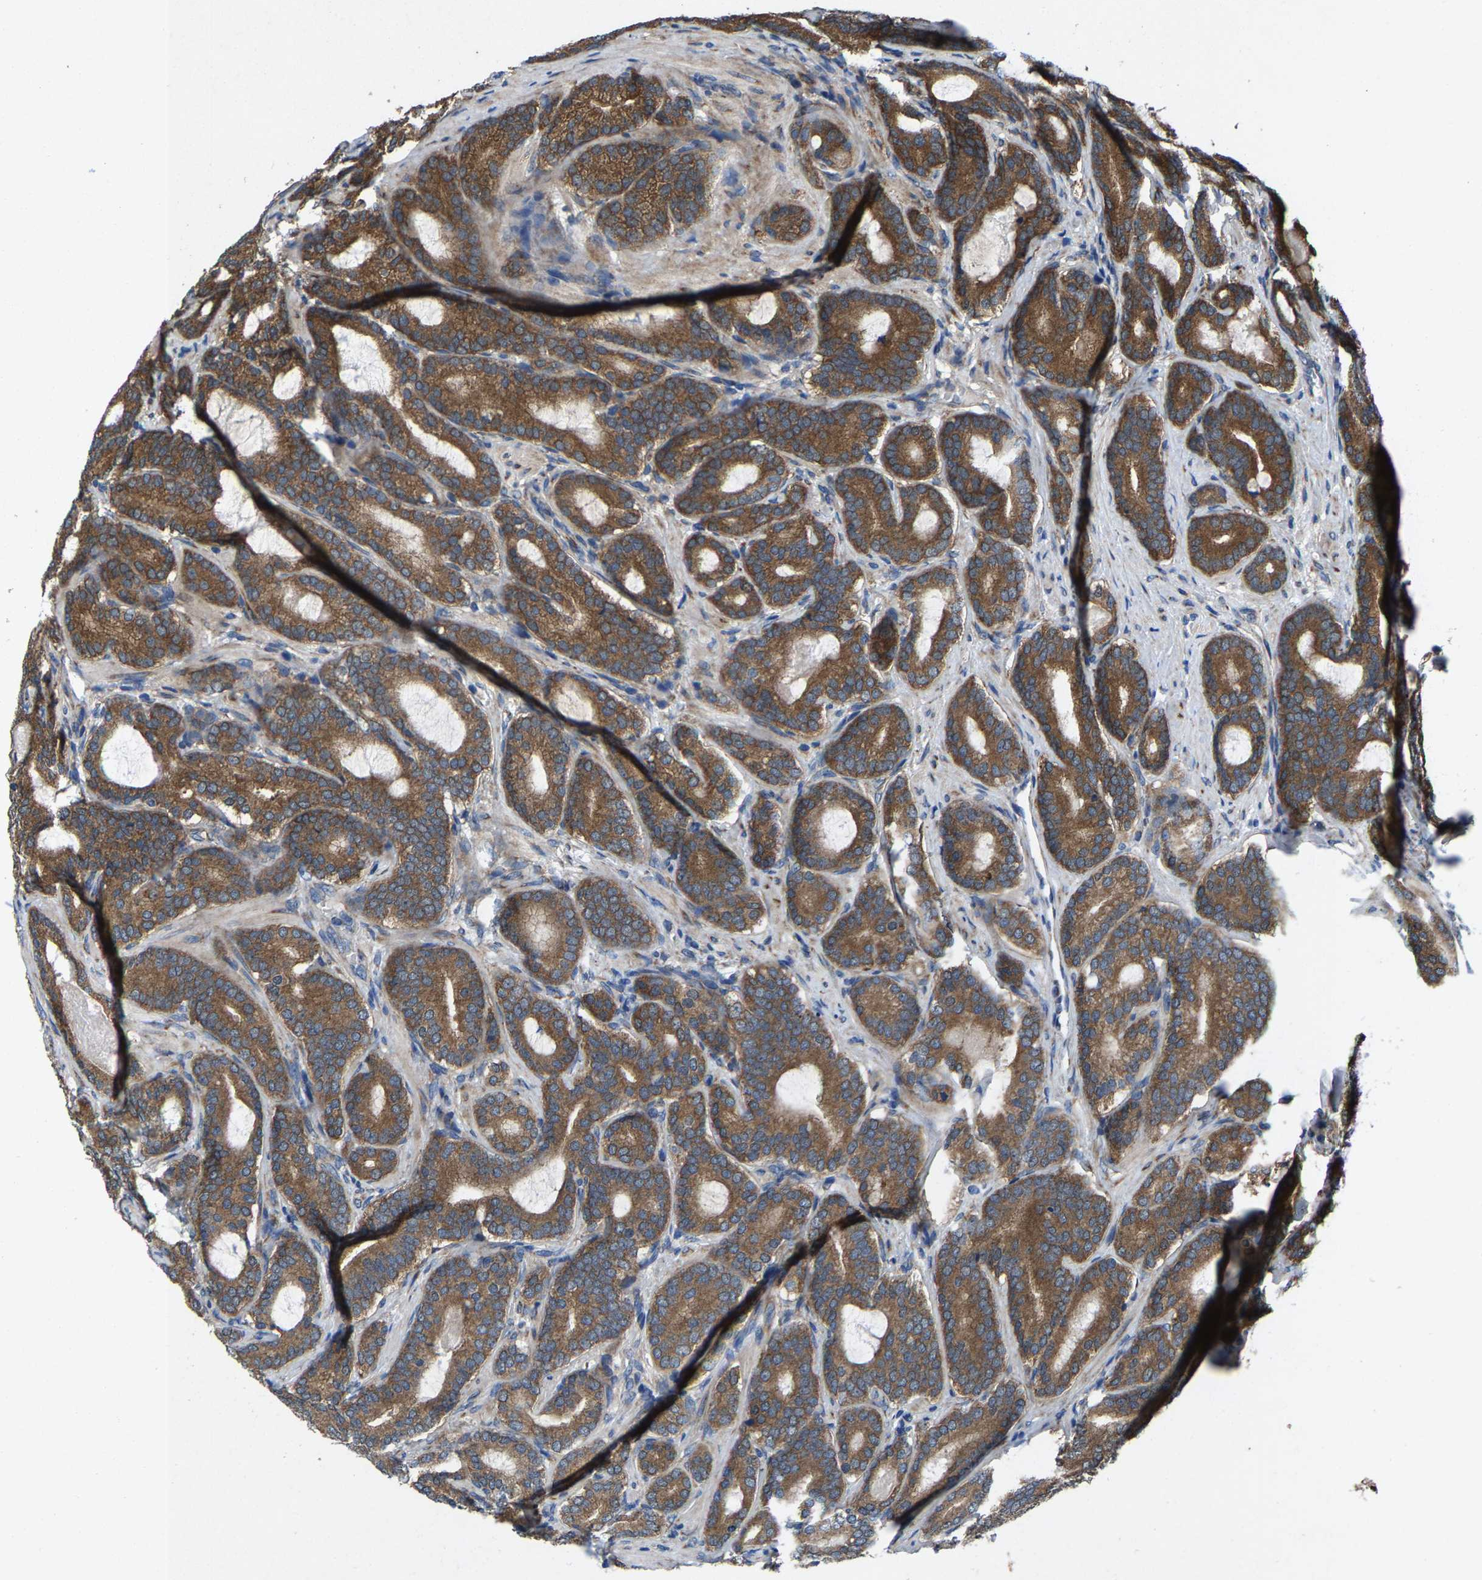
{"staining": {"intensity": "strong", "quantity": ">75%", "location": "cytoplasmic/membranous"}, "tissue": "prostate cancer", "cell_type": "Tumor cells", "image_type": "cancer", "snomed": [{"axis": "morphology", "description": "Adenocarcinoma, High grade"}, {"axis": "topography", "description": "Prostate"}], "caption": "DAB immunohistochemical staining of human prostate high-grade adenocarcinoma shows strong cytoplasmic/membranous protein expression in approximately >75% of tumor cells. The staining was performed using DAB, with brown indicating positive protein expression. Nuclei are stained blue with hematoxylin.", "gene": "PDP1", "patient": {"sex": "male", "age": 60}}